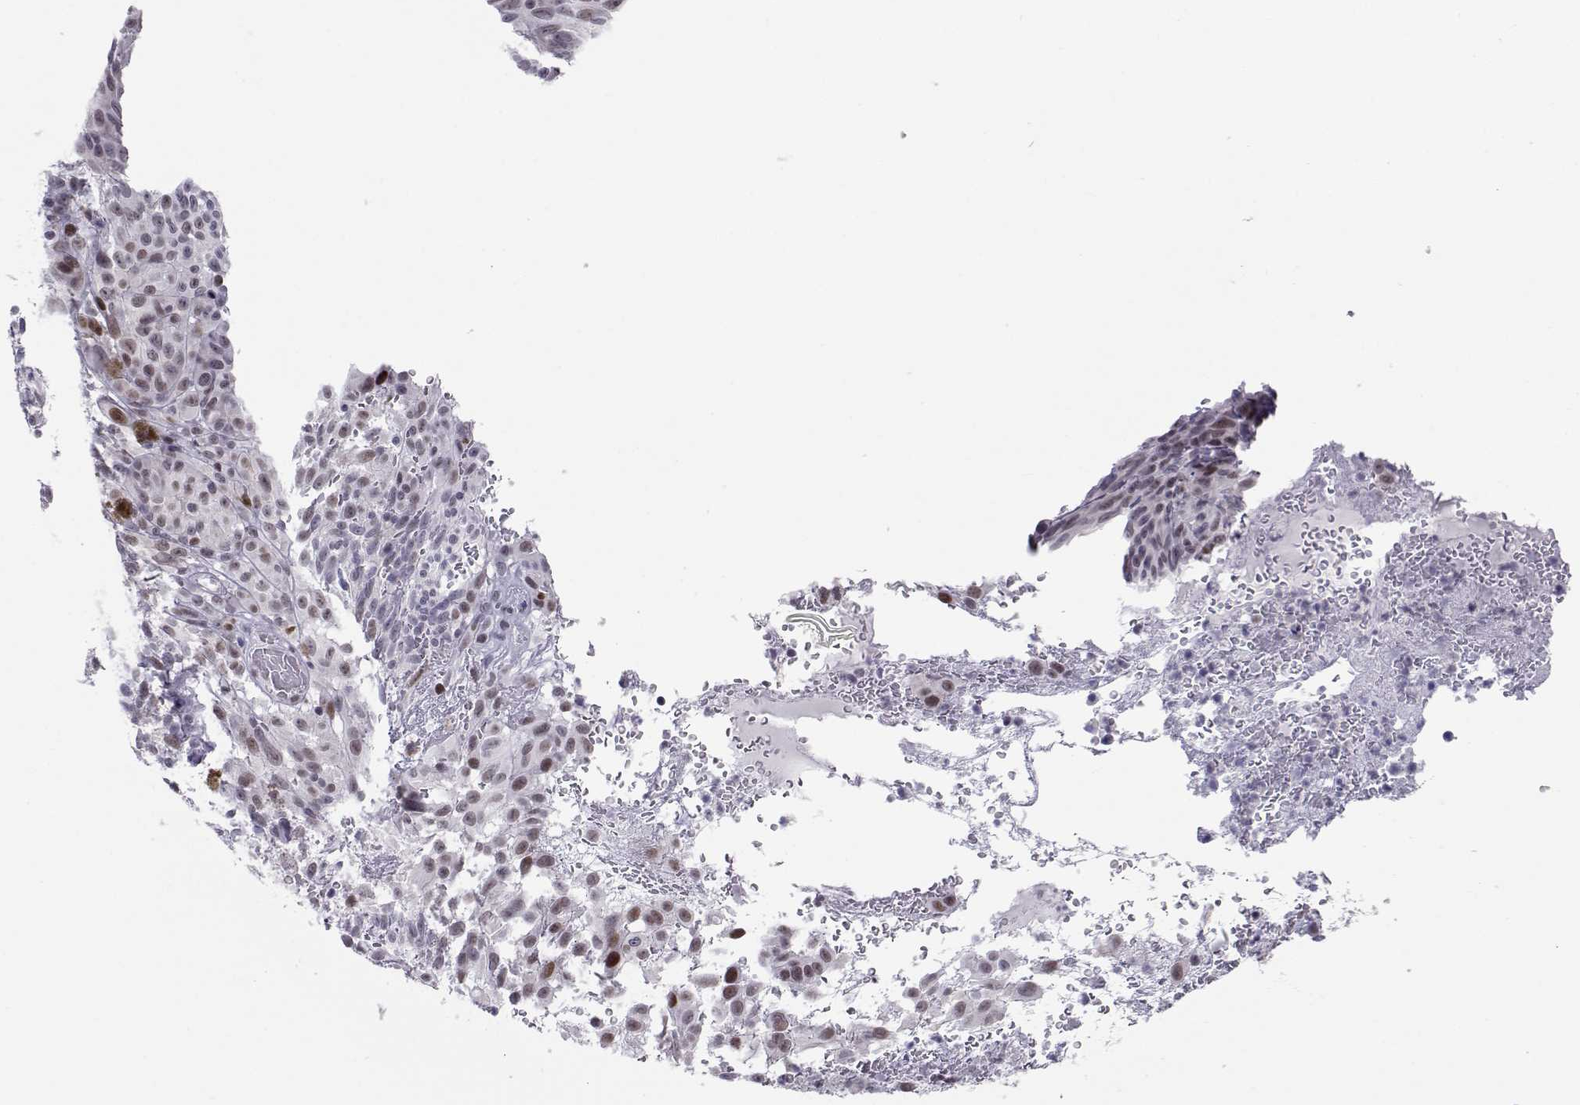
{"staining": {"intensity": "weak", "quantity": "<25%", "location": "nuclear"}, "tissue": "melanoma", "cell_type": "Tumor cells", "image_type": "cancer", "snomed": [{"axis": "morphology", "description": "Malignant melanoma, NOS"}, {"axis": "topography", "description": "Skin"}], "caption": "Immunohistochemistry image of neoplastic tissue: human melanoma stained with DAB demonstrates no significant protein expression in tumor cells.", "gene": "SIX6", "patient": {"sex": "male", "age": 83}}